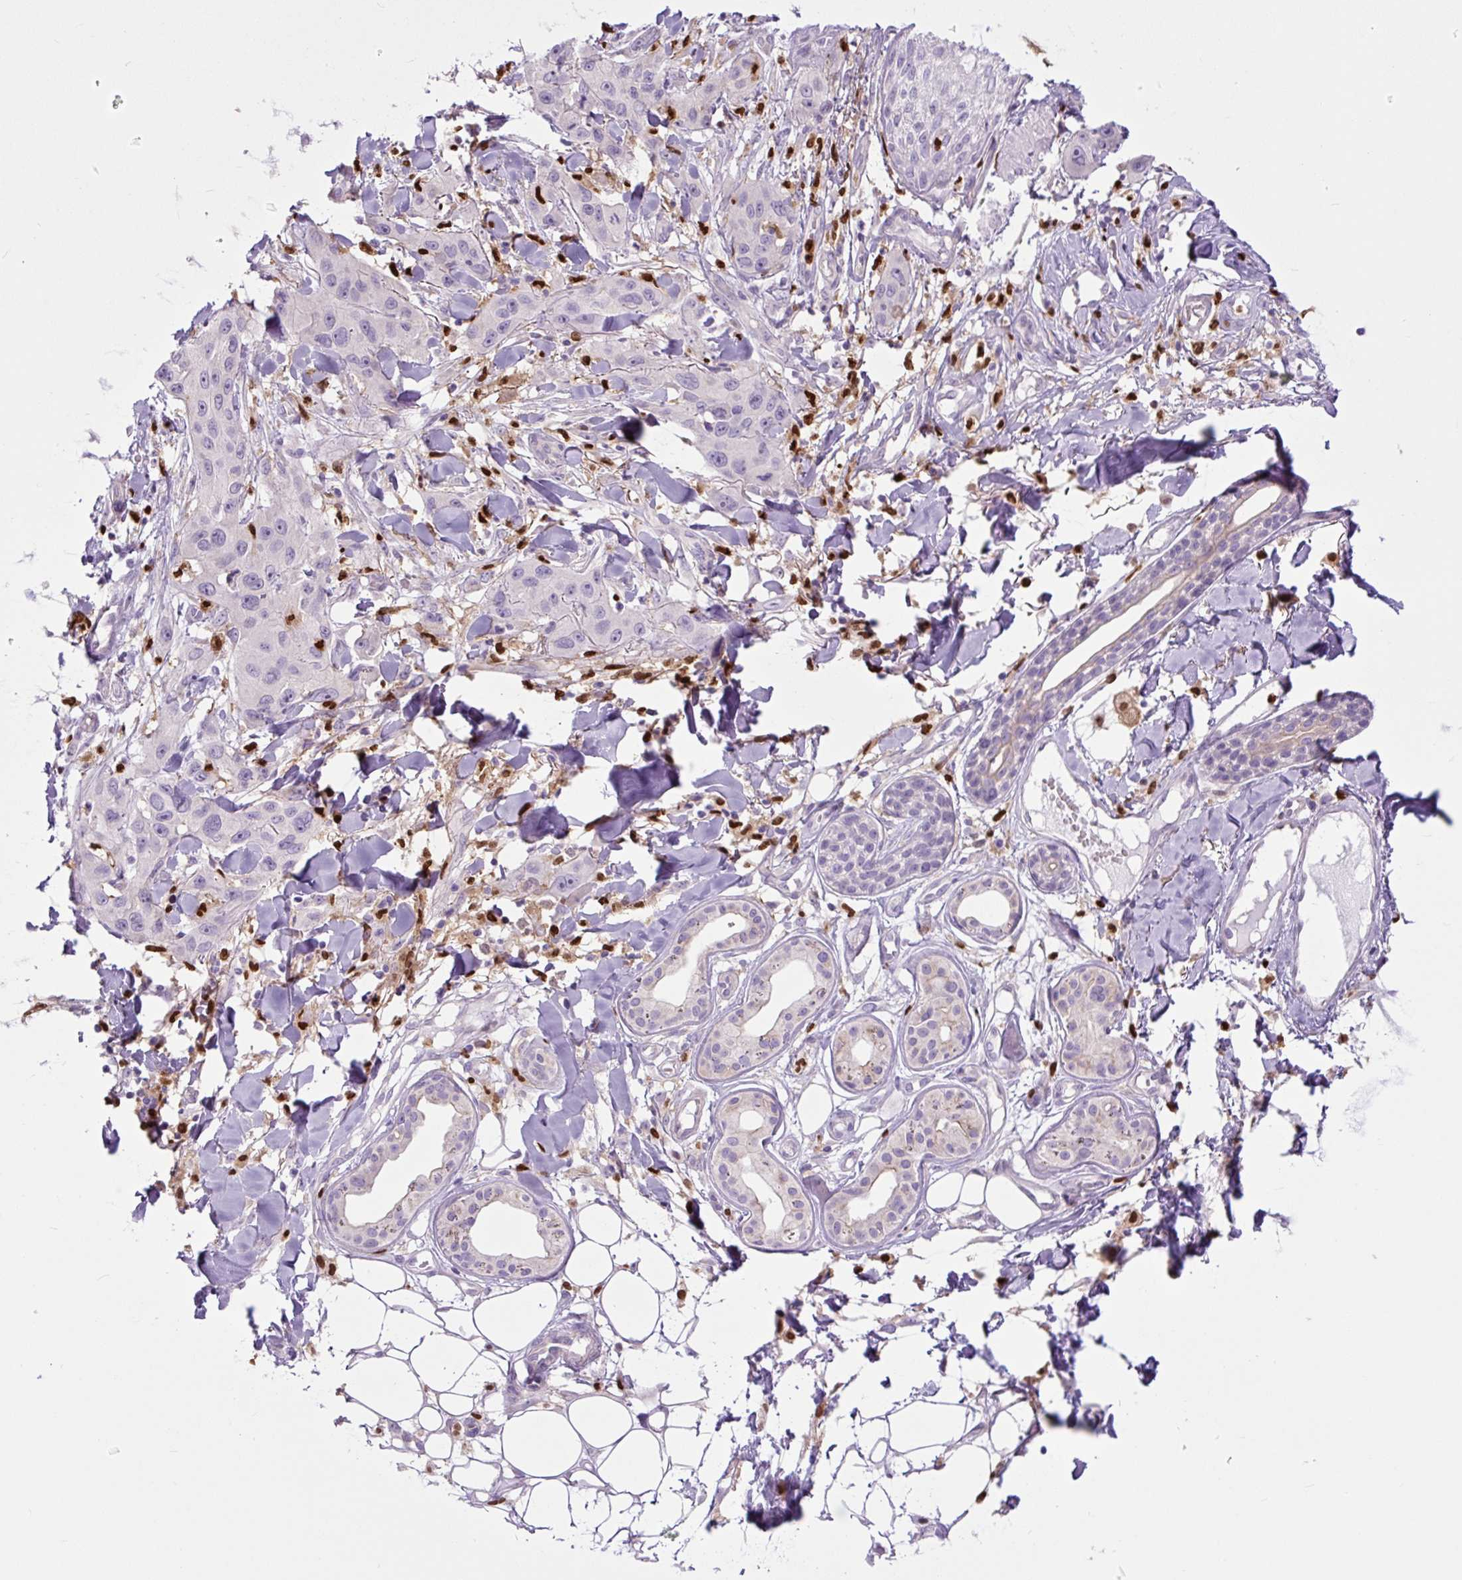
{"staining": {"intensity": "negative", "quantity": "none", "location": "none"}, "tissue": "skin cancer", "cell_type": "Tumor cells", "image_type": "cancer", "snomed": [{"axis": "morphology", "description": "Squamous cell carcinoma, NOS"}, {"axis": "topography", "description": "Skin"}], "caption": "There is no significant staining in tumor cells of squamous cell carcinoma (skin).", "gene": "SPI1", "patient": {"sex": "male", "age": 63}}